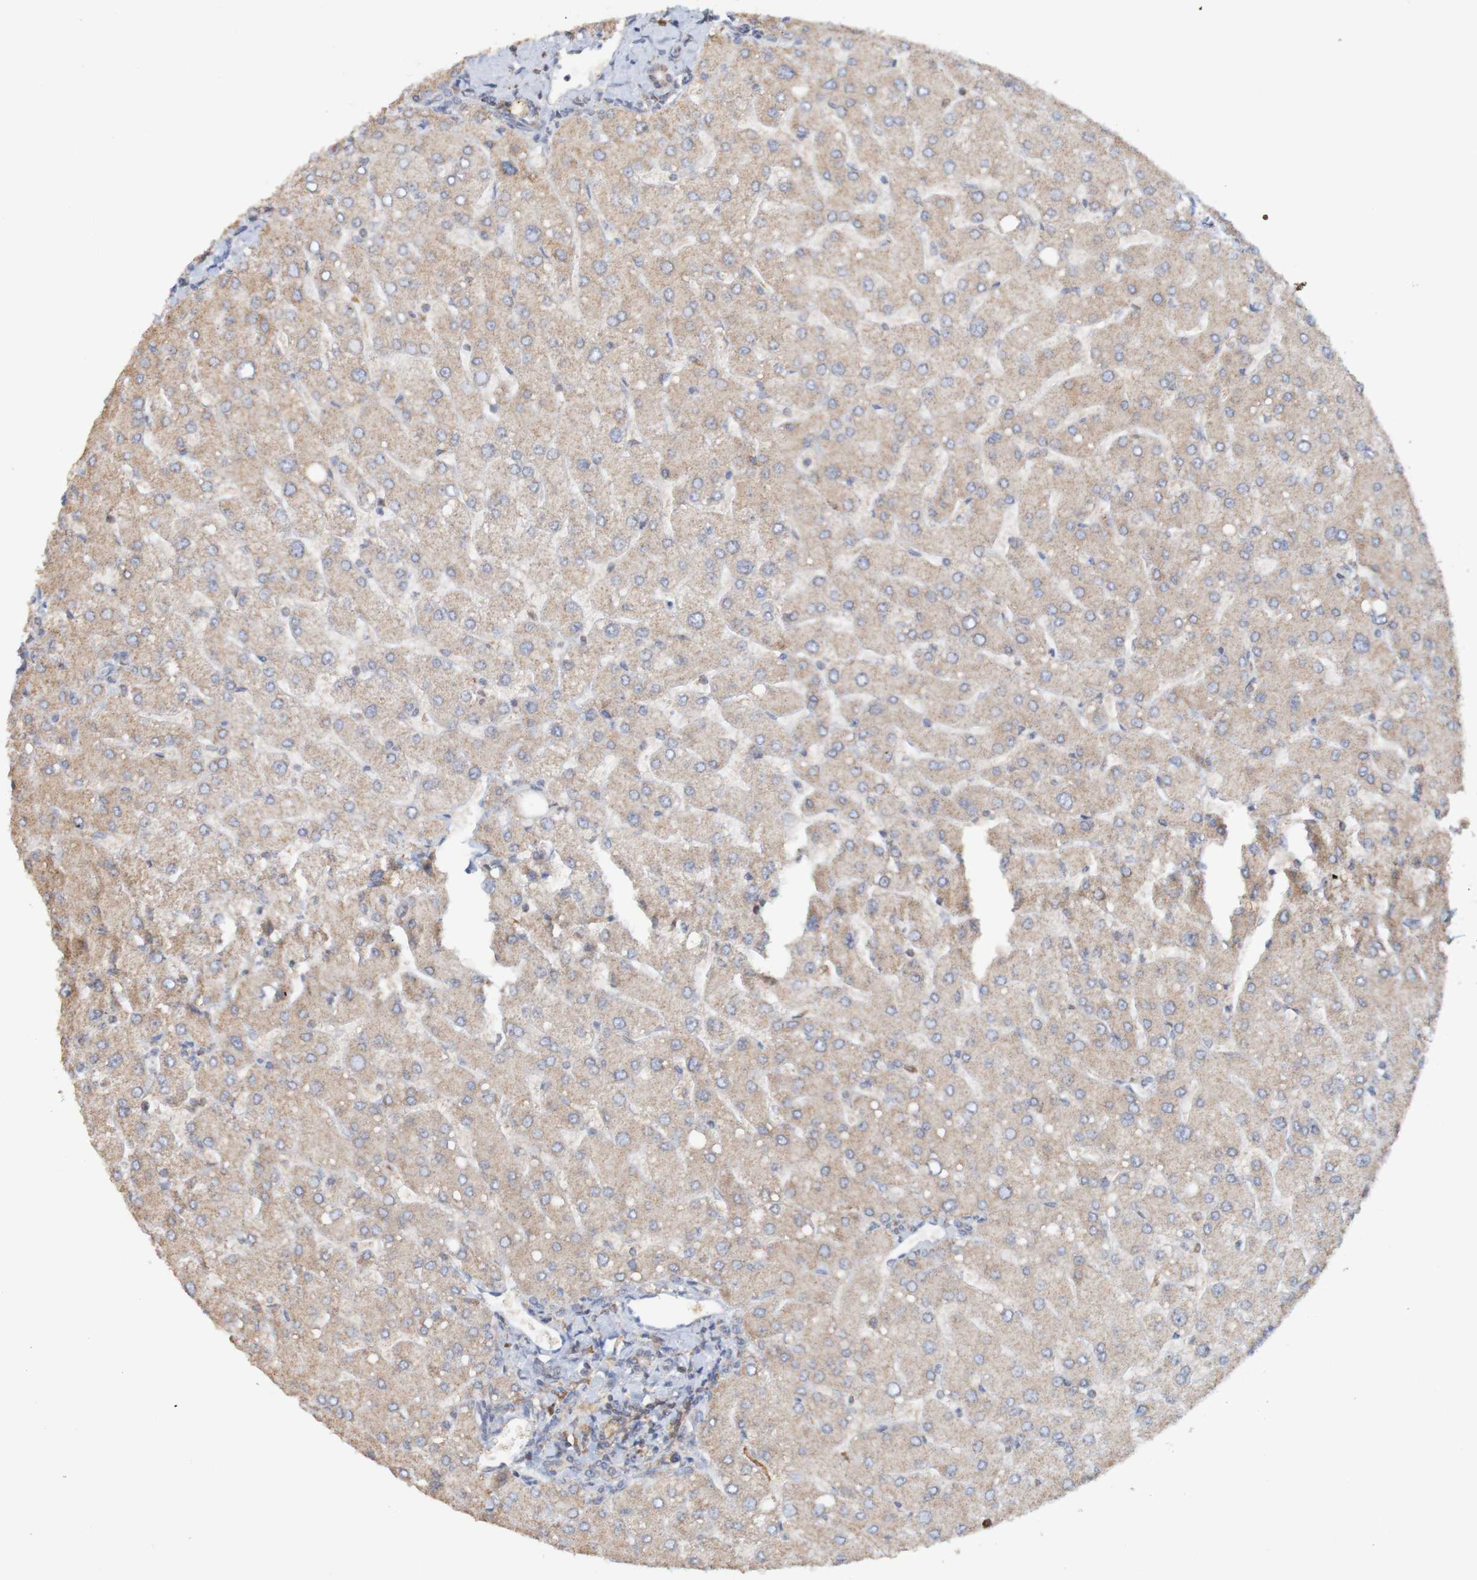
{"staining": {"intensity": "weak", "quantity": ">75%", "location": "cytoplasmic/membranous"}, "tissue": "liver", "cell_type": "Cholangiocytes", "image_type": "normal", "snomed": [{"axis": "morphology", "description": "Normal tissue, NOS"}, {"axis": "topography", "description": "Liver"}], "caption": "Immunohistochemical staining of benign human liver displays low levels of weak cytoplasmic/membranous expression in about >75% of cholangiocytes.", "gene": "PDIA3", "patient": {"sex": "male", "age": 55}}